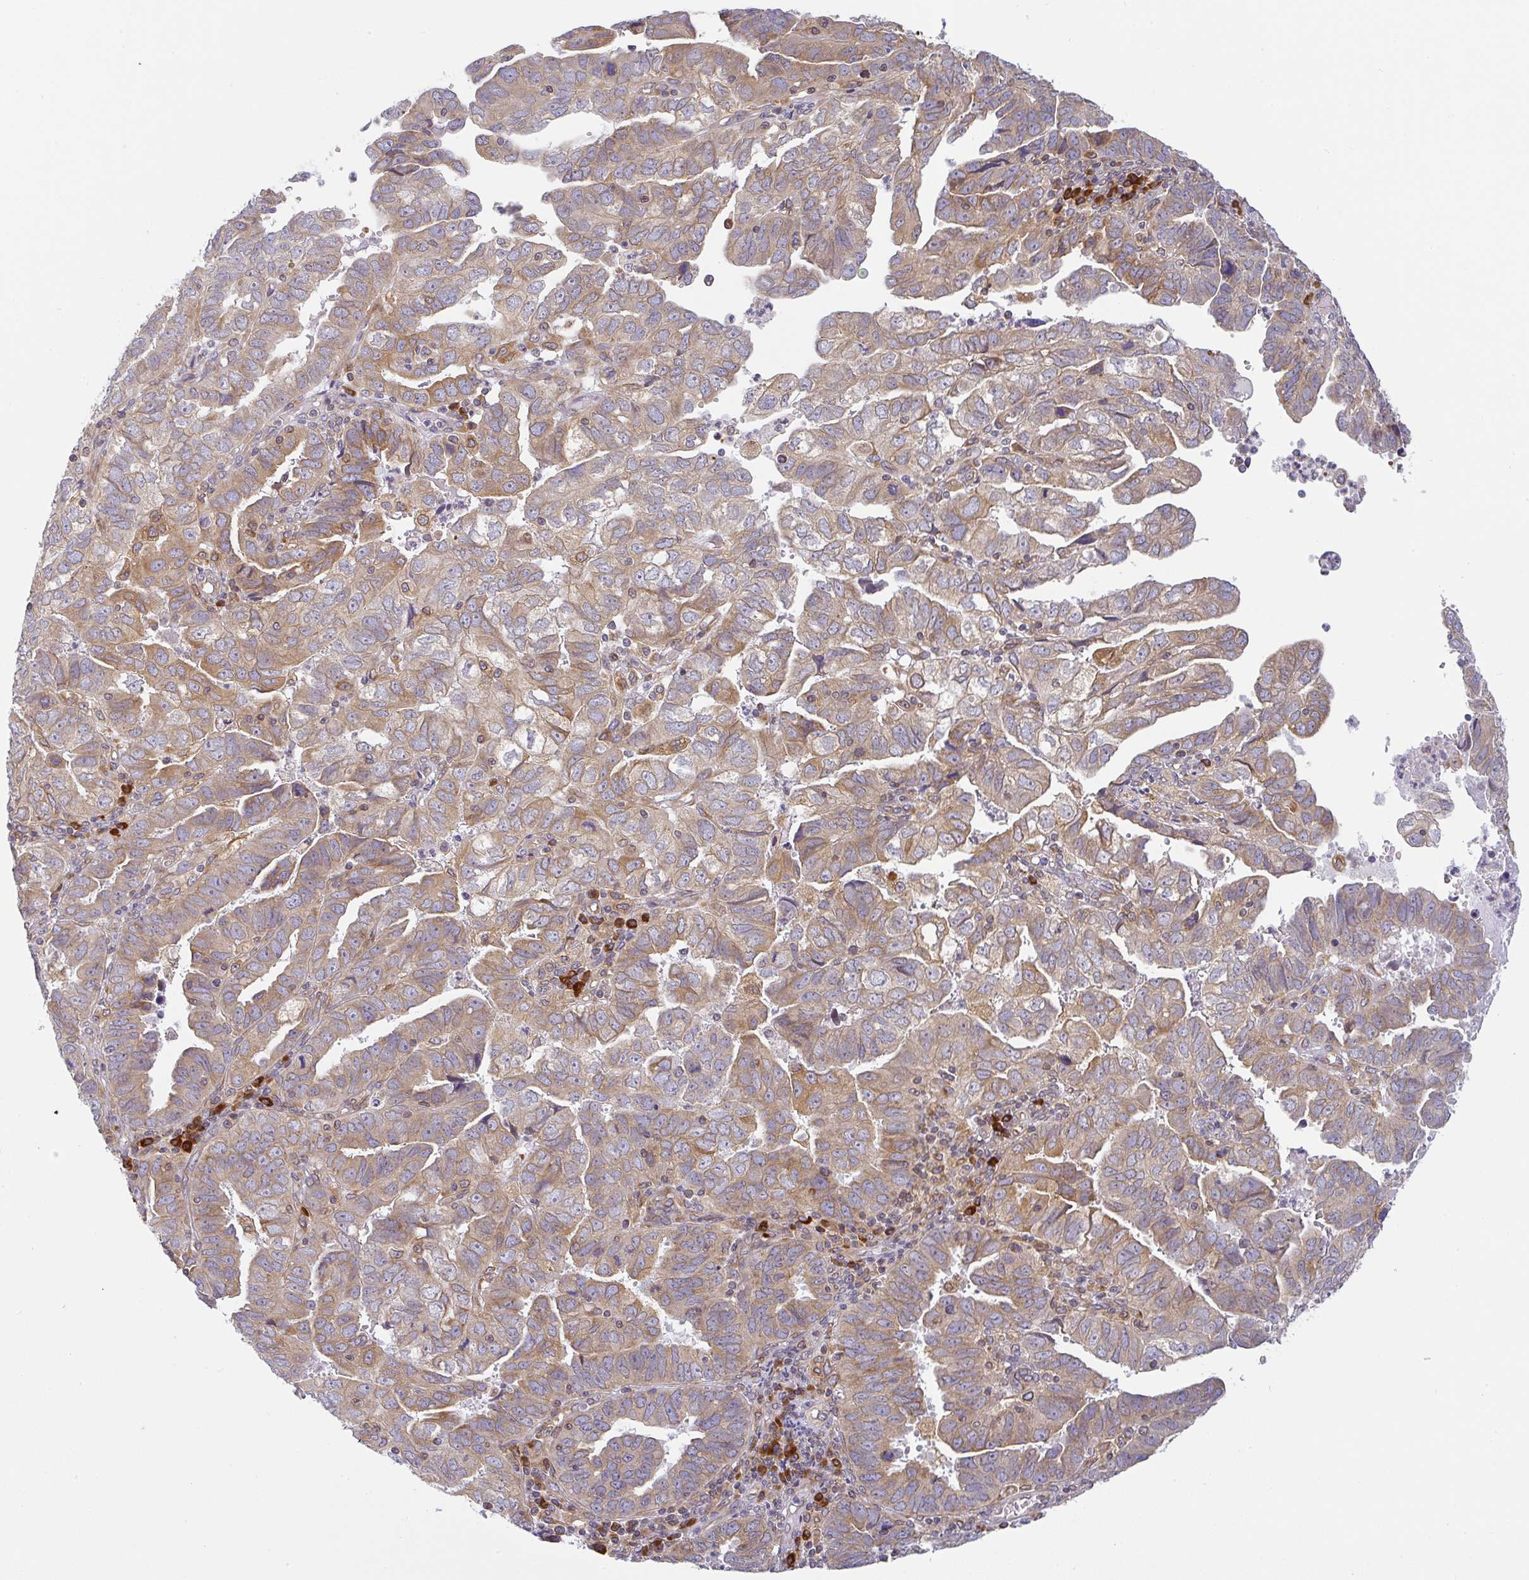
{"staining": {"intensity": "moderate", "quantity": "25%-75%", "location": "cytoplasmic/membranous"}, "tissue": "endometrial cancer", "cell_type": "Tumor cells", "image_type": "cancer", "snomed": [{"axis": "morphology", "description": "Adenocarcinoma, NOS"}, {"axis": "topography", "description": "Uterus"}], "caption": "Immunohistochemistry (IHC) of human endometrial cancer (adenocarcinoma) demonstrates medium levels of moderate cytoplasmic/membranous expression in approximately 25%-75% of tumor cells.", "gene": "DERL2", "patient": {"sex": "female", "age": 62}}